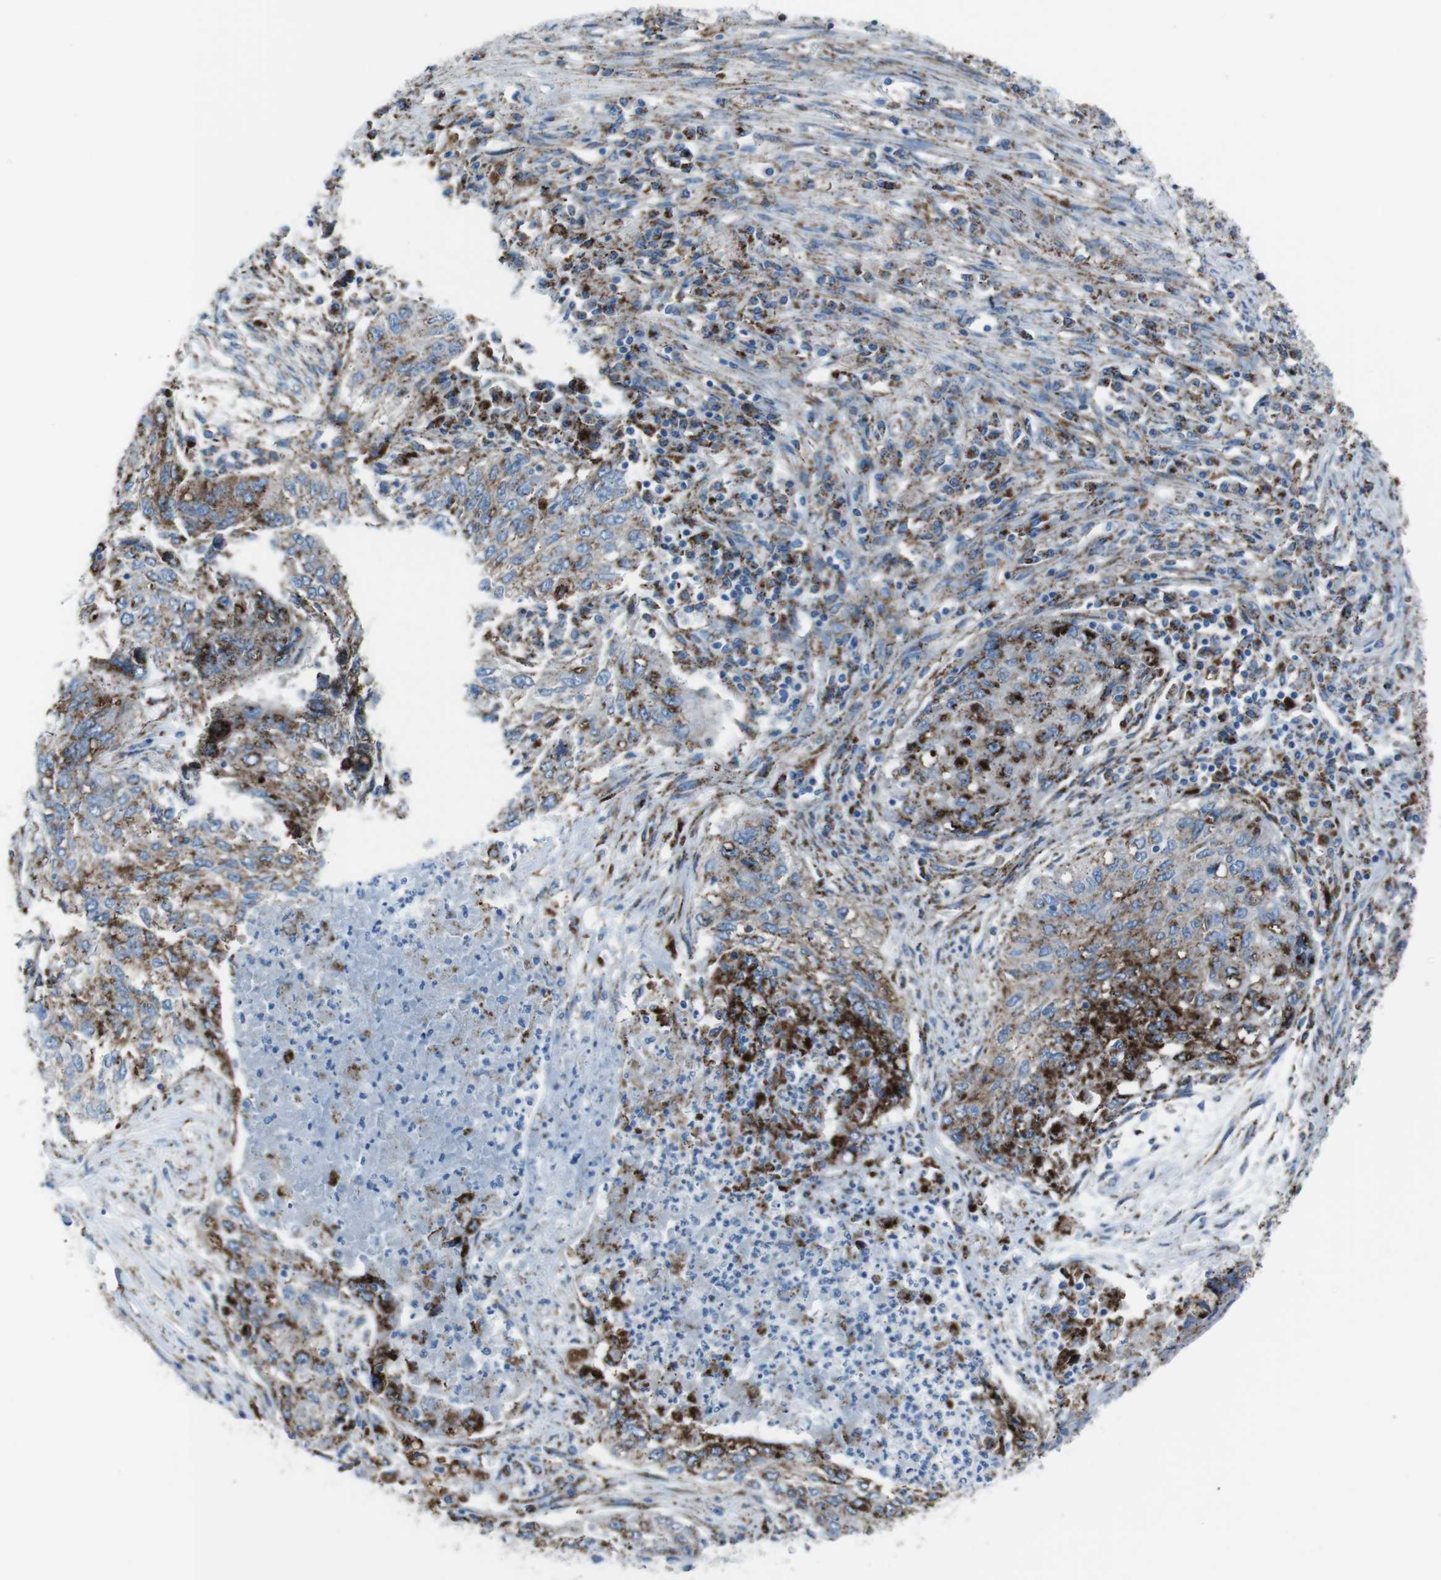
{"staining": {"intensity": "strong", "quantity": "25%-75%", "location": "cytoplasmic/membranous"}, "tissue": "lung cancer", "cell_type": "Tumor cells", "image_type": "cancer", "snomed": [{"axis": "morphology", "description": "Squamous cell carcinoma, NOS"}, {"axis": "topography", "description": "Lung"}], "caption": "Brown immunohistochemical staining in lung cancer (squamous cell carcinoma) displays strong cytoplasmic/membranous expression in approximately 25%-75% of tumor cells.", "gene": "SCARB2", "patient": {"sex": "female", "age": 63}}